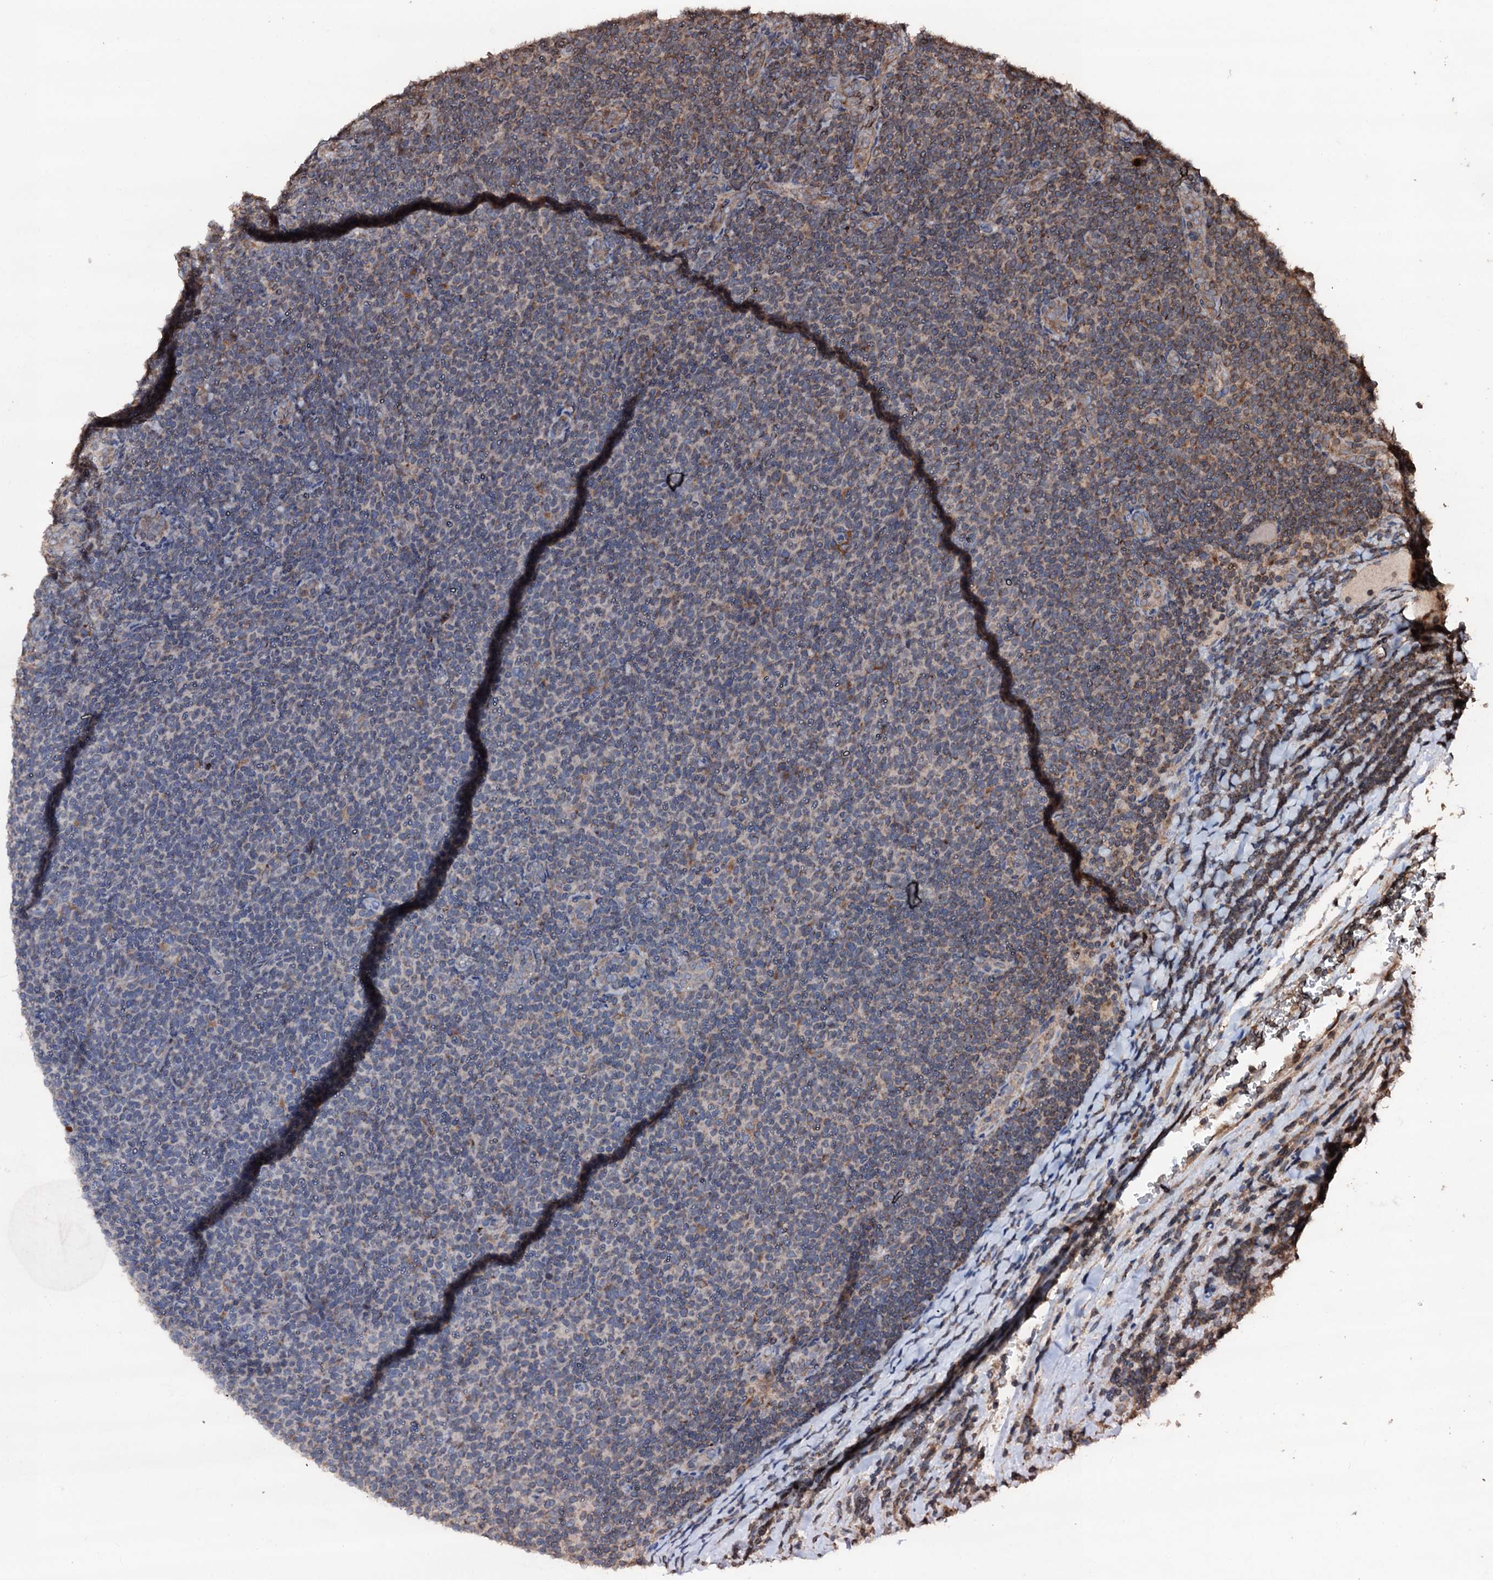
{"staining": {"intensity": "moderate", "quantity": "<25%", "location": "cytoplasmic/membranous"}, "tissue": "lymphoma", "cell_type": "Tumor cells", "image_type": "cancer", "snomed": [{"axis": "morphology", "description": "Malignant lymphoma, non-Hodgkin's type, Low grade"}, {"axis": "topography", "description": "Lymph node"}], "caption": "About <25% of tumor cells in low-grade malignant lymphoma, non-Hodgkin's type reveal moderate cytoplasmic/membranous protein positivity as visualized by brown immunohistochemical staining.", "gene": "SDHAF2", "patient": {"sex": "male", "age": 66}}